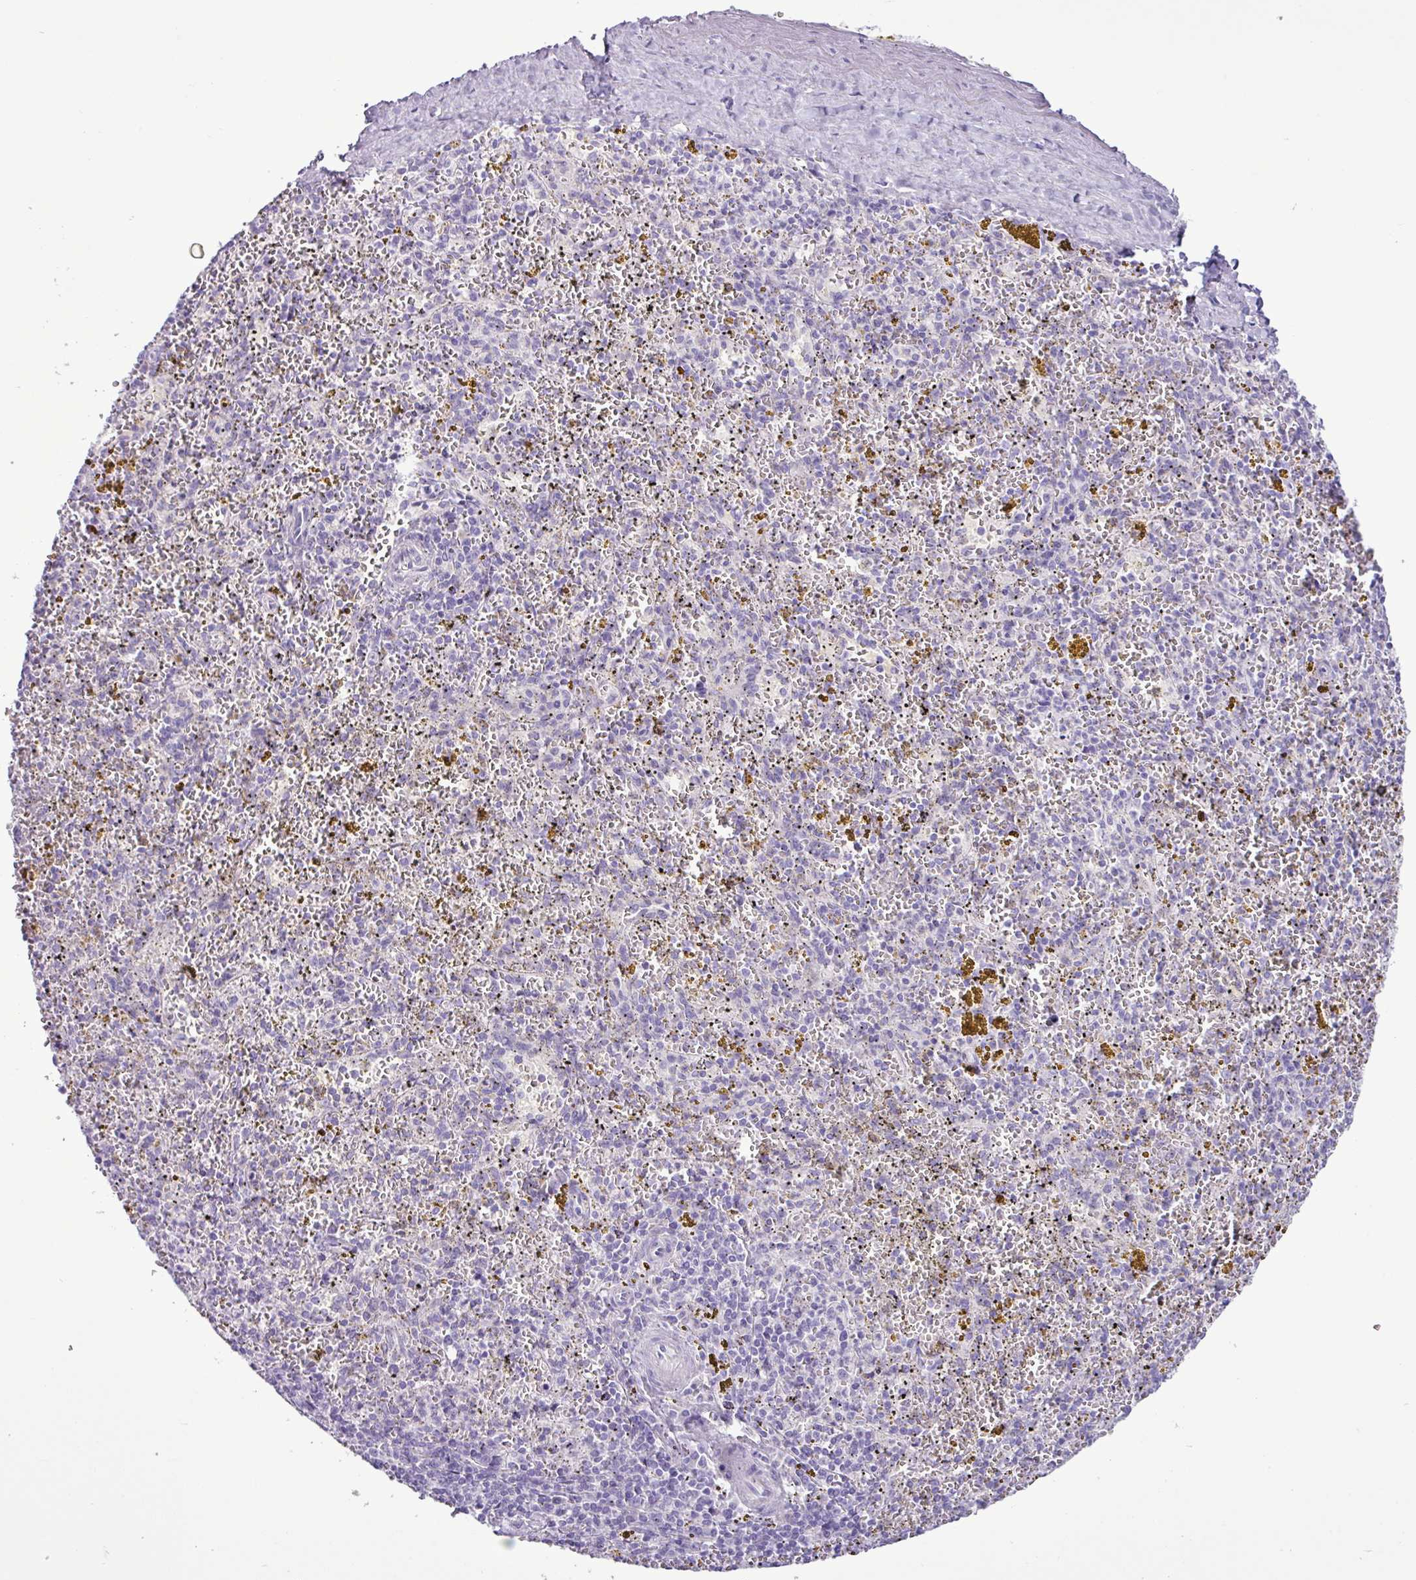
{"staining": {"intensity": "negative", "quantity": "none", "location": "none"}, "tissue": "spleen", "cell_type": "Cells in red pulp", "image_type": "normal", "snomed": [{"axis": "morphology", "description": "Normal tissue, NOS"}, {"axis": "topography", "description": "Spleen"}], "caption": "DAB (3,3'-diaminobenzidine) immunohistochemical staining of benign human spleen shows no significant positivity in cells in red pulp. (Brightfield microscopy of DAB immunohistochemistry (IHC) at high magnification).", "gene": "ALDH3A1", "patient": {"sex": "male", "age": 57}}